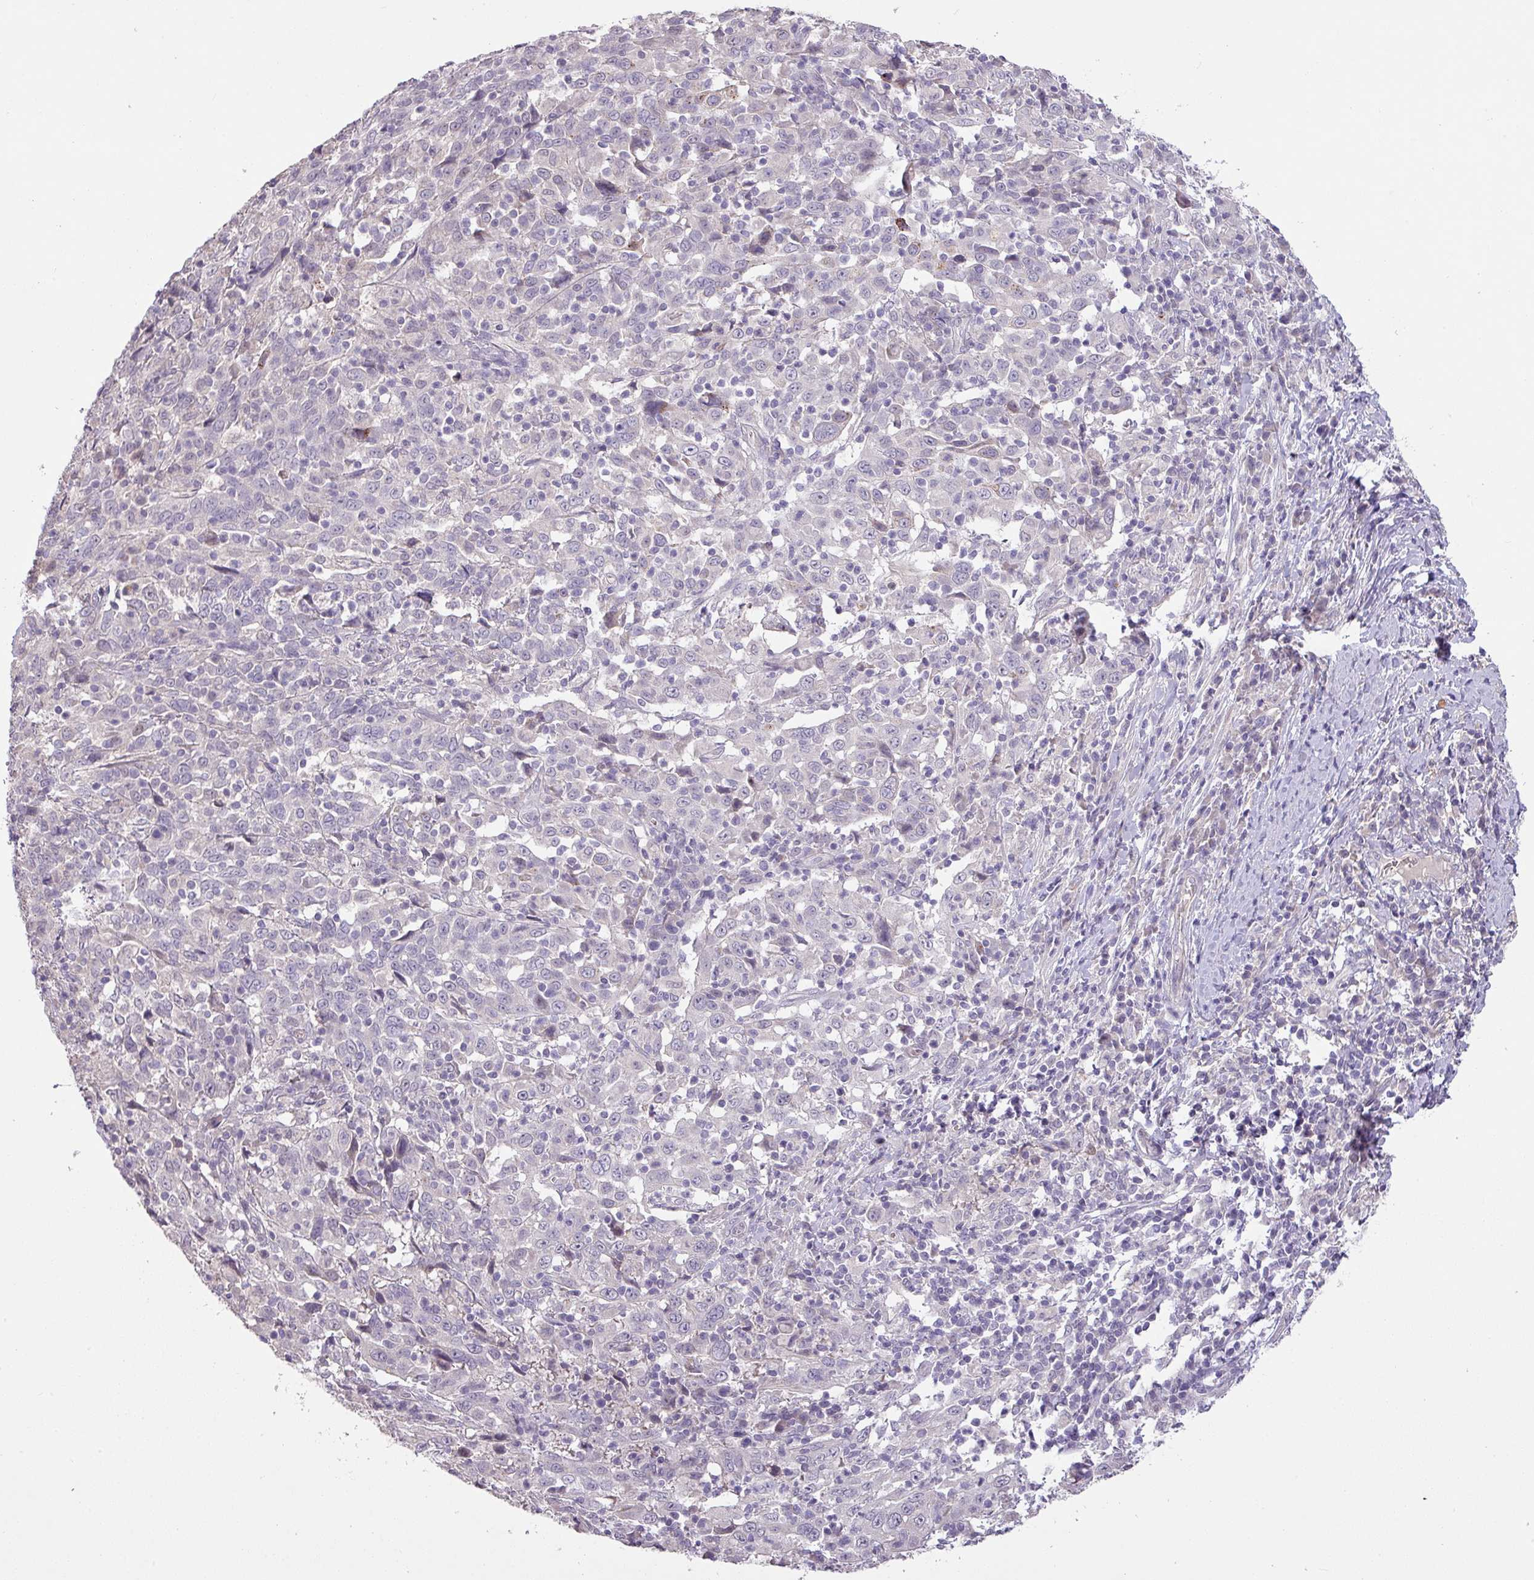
{"staining": {"intensity": "negative", "quantity": "none", "location": "none"}, "tissue": "cervical cancer", "cell_type": "Tumor cells", "image_type": "cancer", "snomed": [{"axis": "morphology", "description": "Squamous cell carcinoma, NOS"}, {"axis": "topography", "description": "Cervix"}], "caption": "High power microscopy histopathology image of an immunohistochemistry photomicrograph of cervical squamous cell carcinoma, revealing no significant staining in tumor cells.", "gene": "PRADC1", "patient": {"sex": "female", "age": 46}}